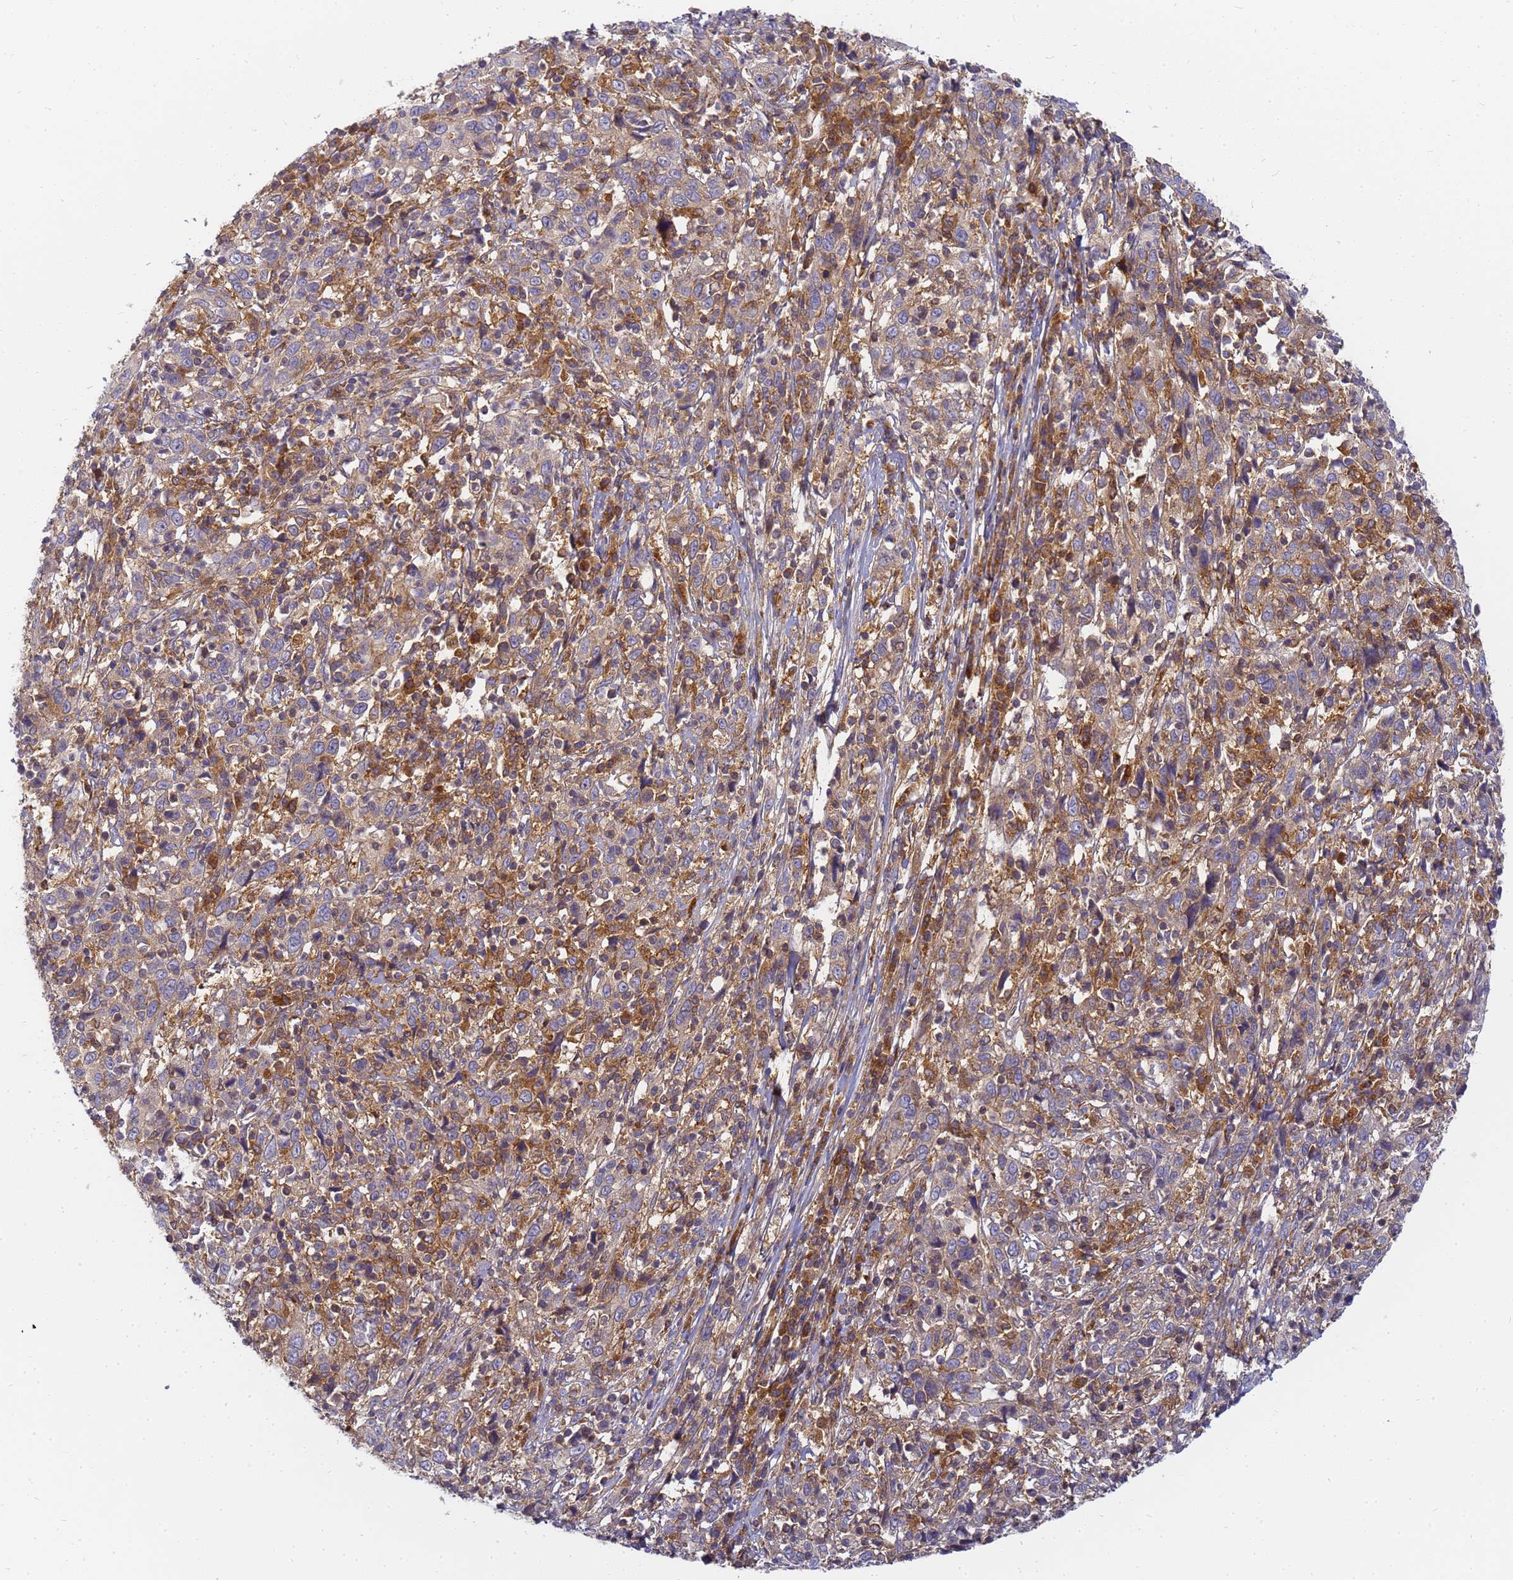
{"staining": {"intensity": "weak", "quantity": "25%-75%", "location": "cytoplasmic/membranous"}, "tissue": "cervical cancer", "cell_type": "Tumor cells", "image_type": "cancer", "snomed": [{"axis": "morphology", "description": "Squamous cell carcinoma, NOS"}, {"axis": "topography", "description": "Cervix"}], "caption": "This photomicrograph displays immunohistochemistry staining of squamous cell carcinoma (cervical), with low weak cytoplasmic/membranous staining in about 25%-75% of tumor cells.", "gene": "CHM", "patient": {"sex": "female", "age": 46}}